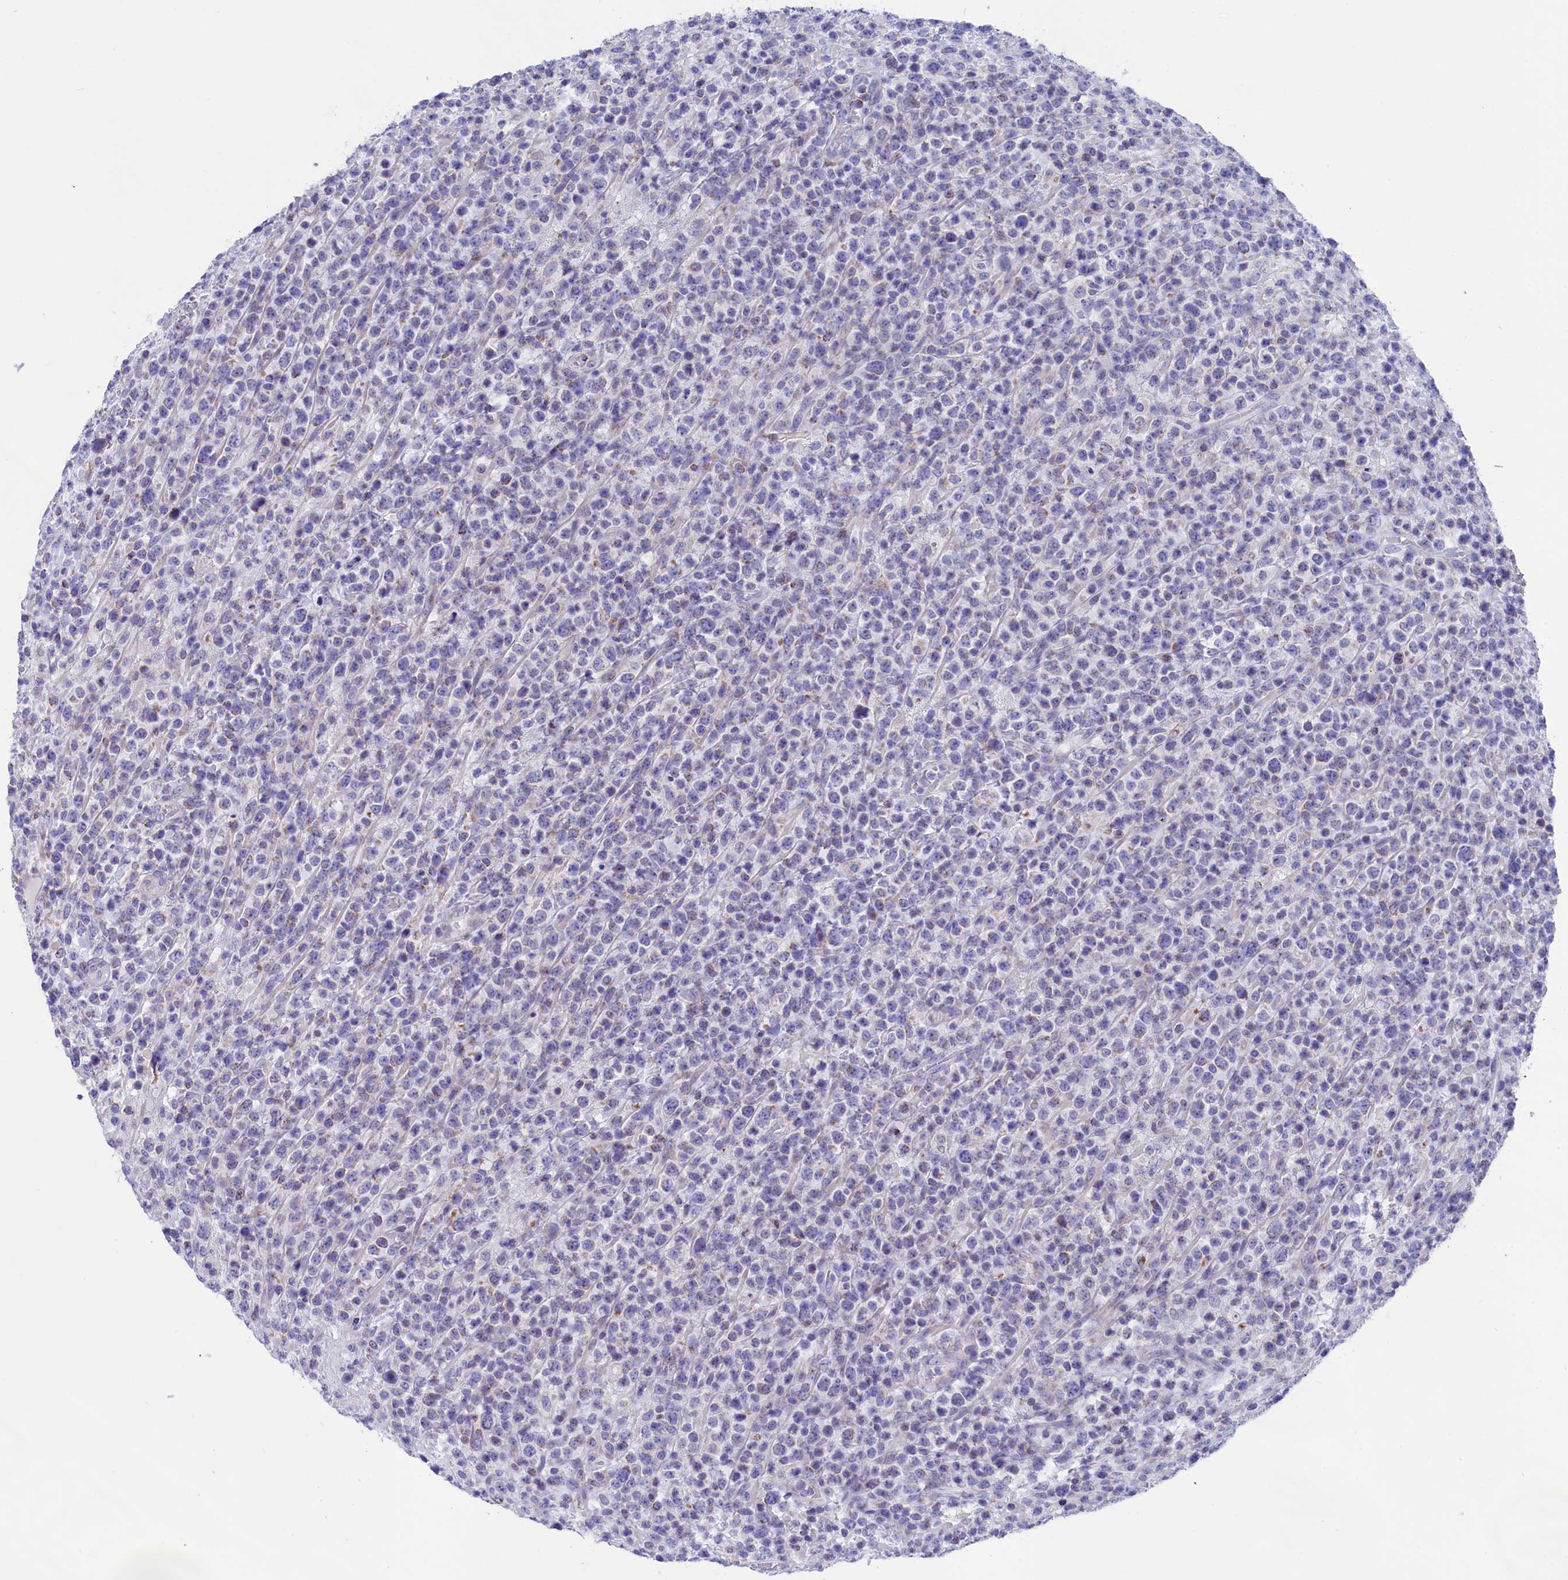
{"staining": {"intensity": "negative", "quantity": "none", "location": "none"}, "tissue": "lymphoma", "cell_type": "Tumor cells", "image_type": "cancer", "snomed": [{"axis": "morphology", "description": "Malignant lymphoma, non-Hodgkin's type, High grade"}, {"axis": "topography", "description": "Colon"}], "caption": "Immunohistochemistry (IHC) photomicrograph of human malignant lymphoma, non-Hodgkin's type (high-grade) stained for a protein (brown), which displays no positivity in tumor cells. (DAB IHC, high magnification).", "gene": "PRDM12", "patient": {"sex": "female", "age": 53}}